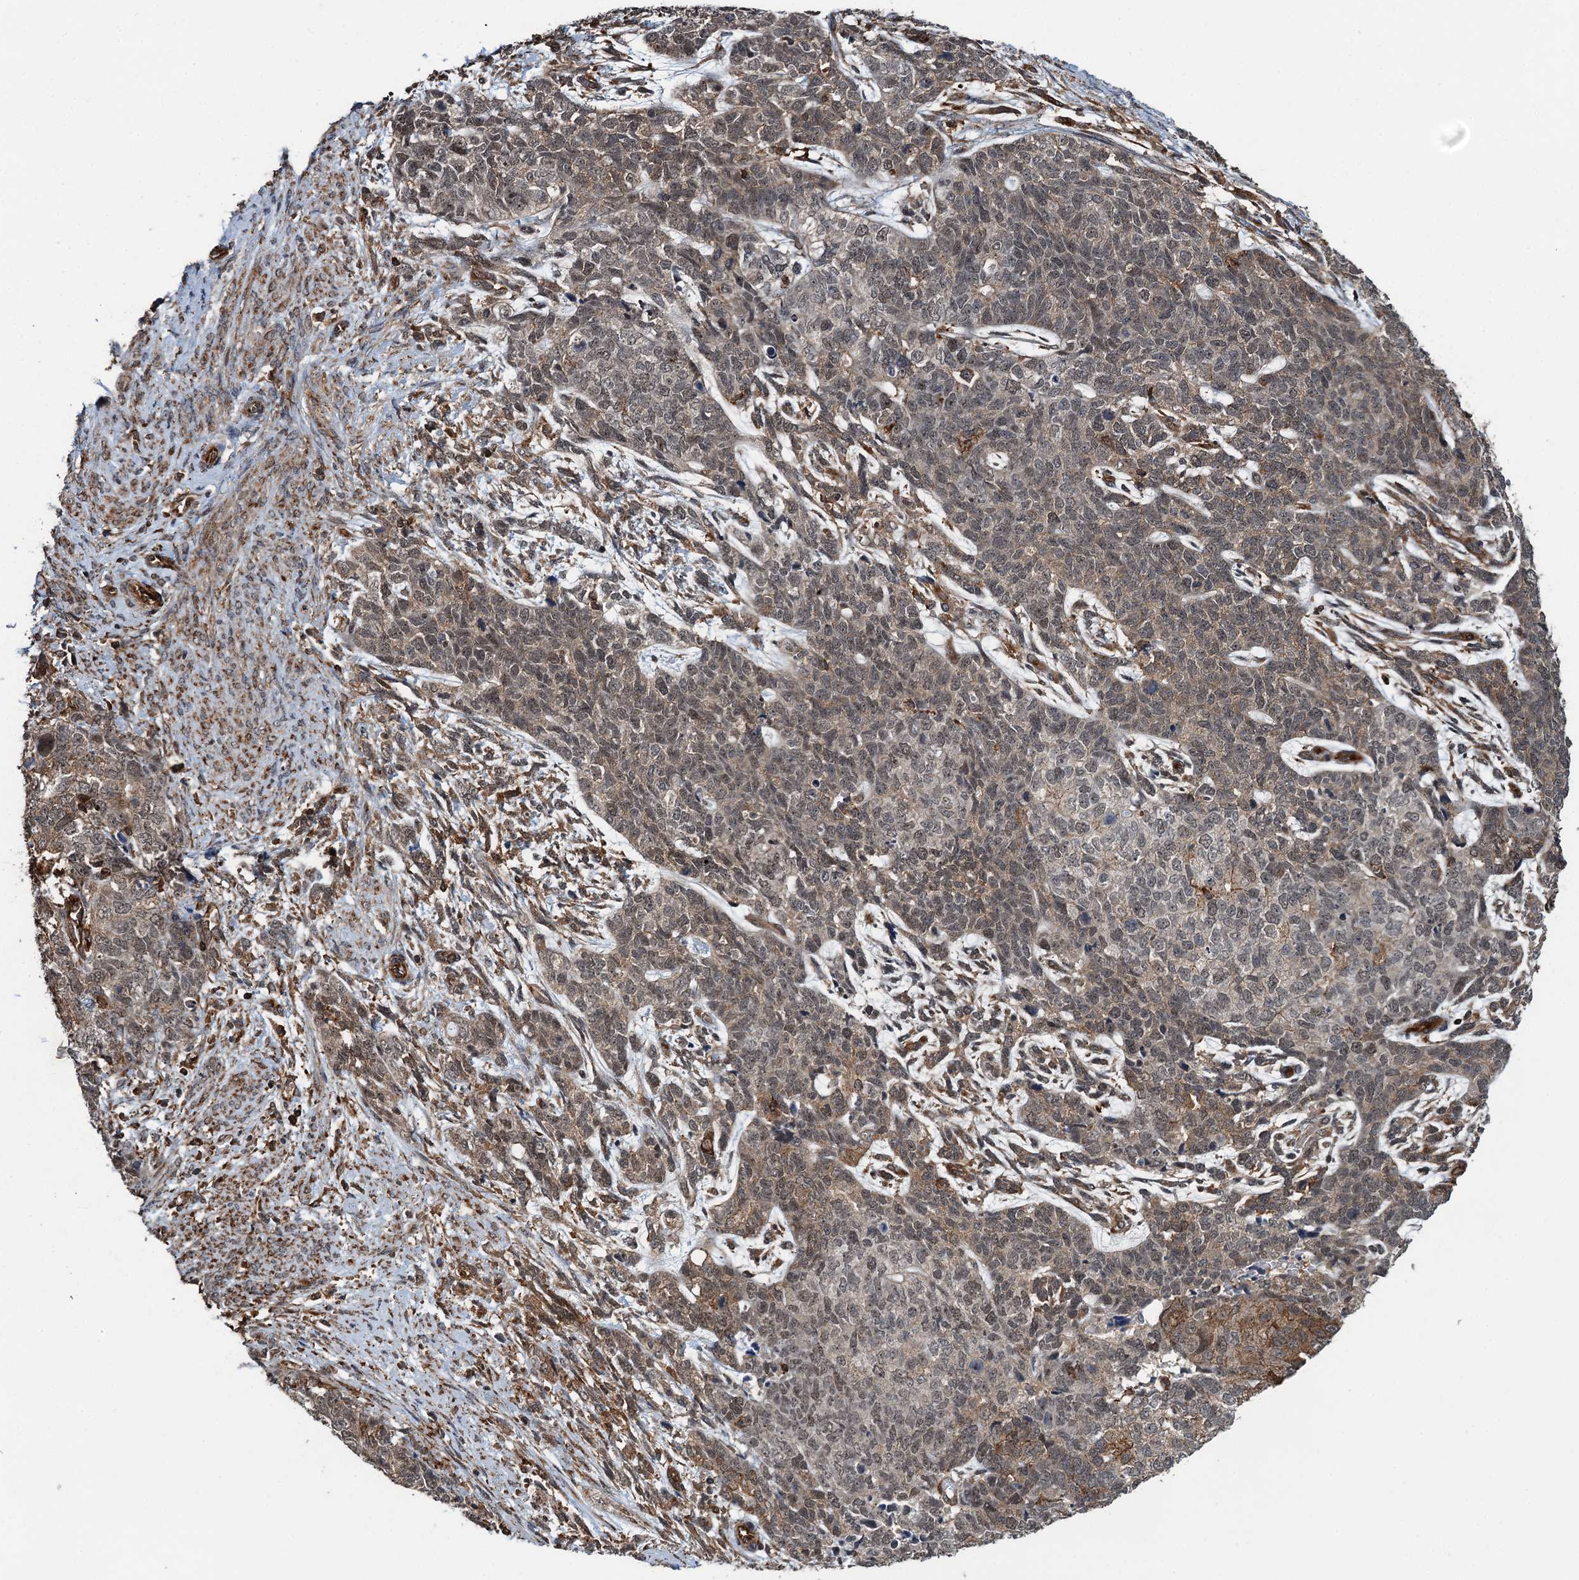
{"staining": {"intensity": "weak", "quantity": ">75%", "location": "cytoplasmic/membranous,nuclear"}, "tissue": "cervical cancer", "cell_type": "Tumor cells", "image_type": "cancer", "snomed": [{"axis": "morphology", "description": "Squamous cell carcinoma, NOS"}, {"axis": "topography", "description": "Cervix"}], "caption": "This is an image of IHC staining of cervical cancer (squamous cell carcinoma), which shows weak staining in the cytoplasmic/membranous and nuclear of tumor cells.", "gene": "WHAMM", "patient": {"sex": "female", "age": 63}}